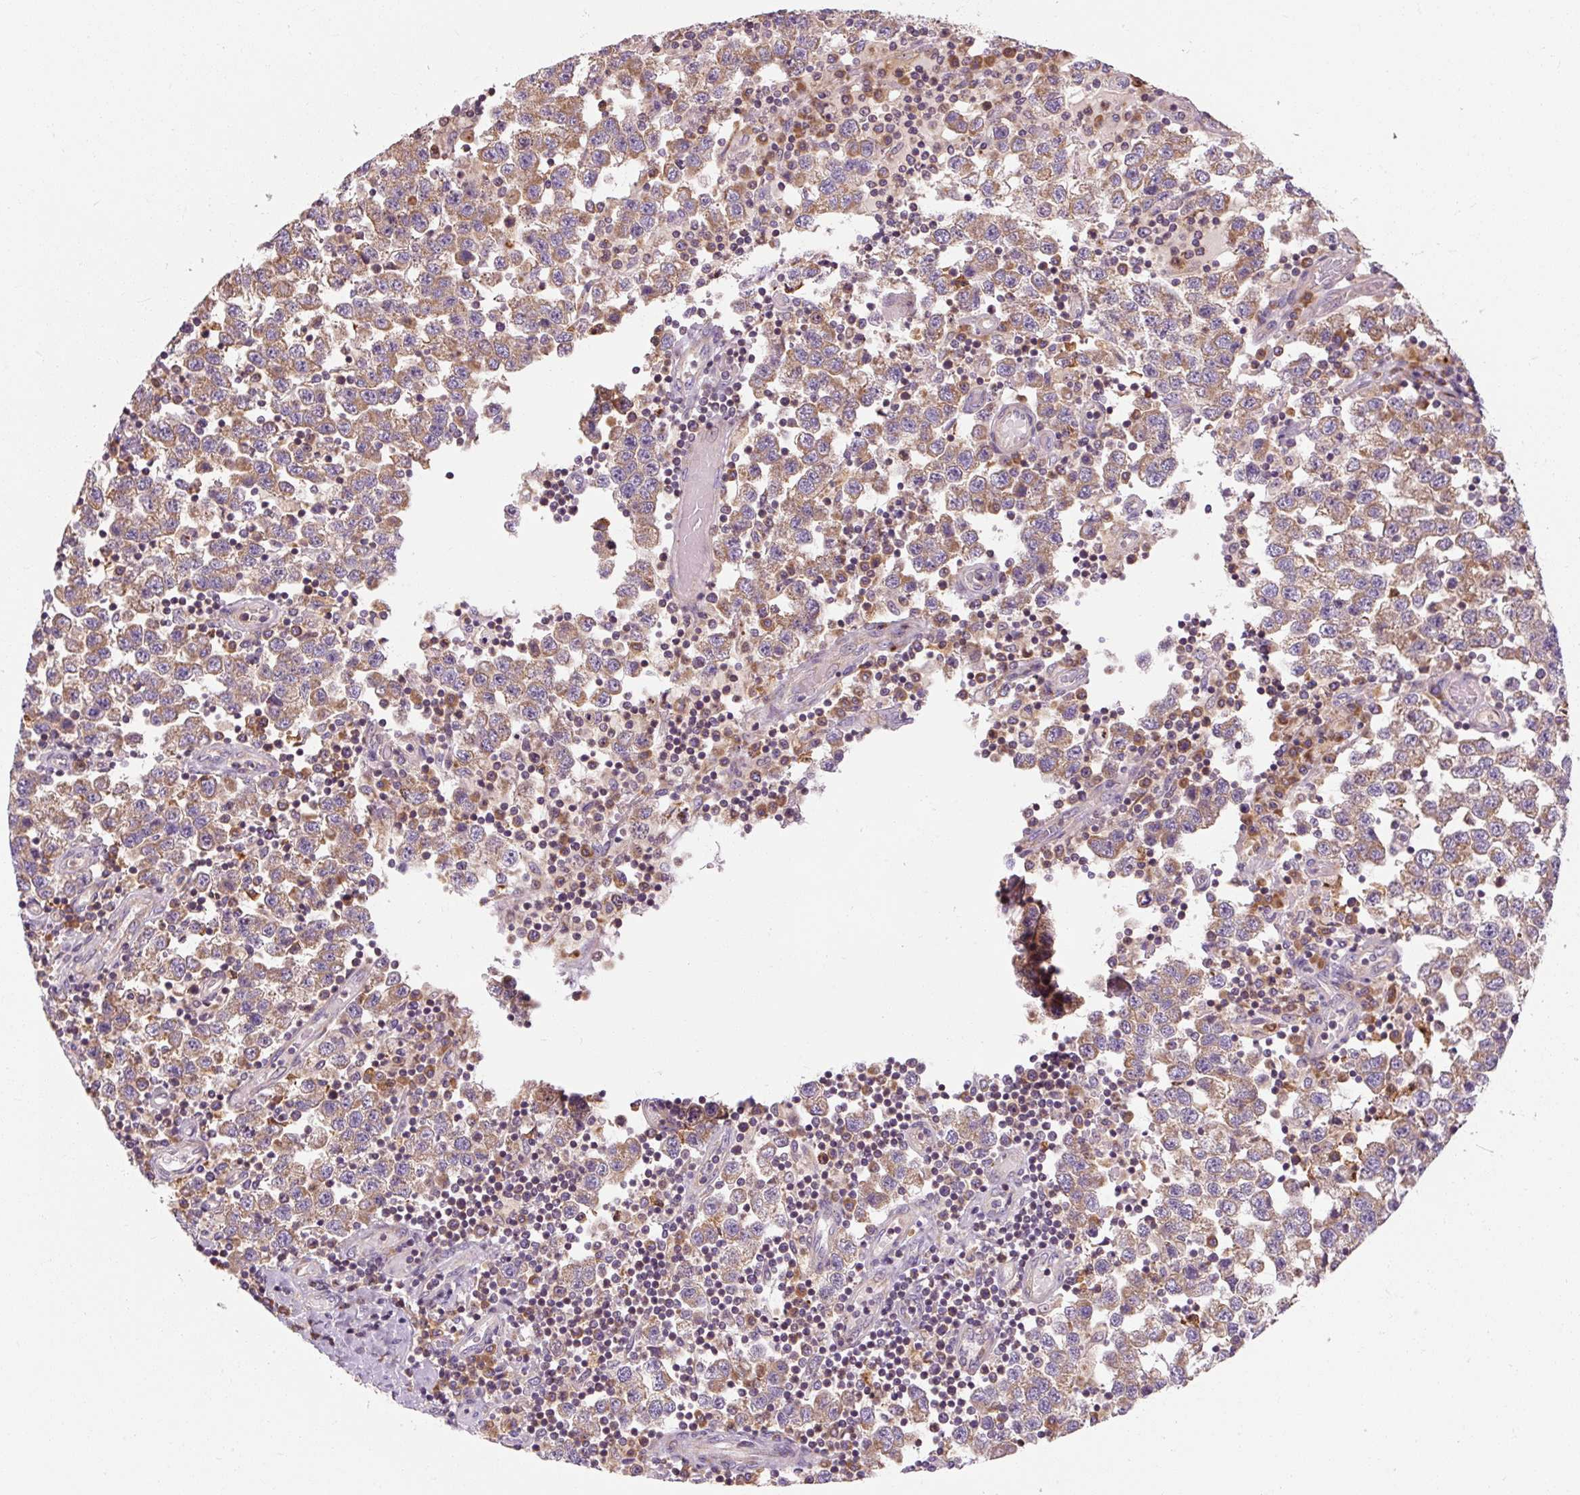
{"staining": {"intensity": "moderate", "quantity": ">75%", "location": "cytoplasmic/membranous"}, "tissue": "testis cancer", "cell_type": "Tumor cells", "image_type": "cancer", "snomed": [{"axis": "morphology", "description": "Seminoma, NOS"}, {"axis": "topography", "description": "Testis"}], "caption": "Testis seminoma was stained to show a protein in brown. There is medium levels of moderate cytoplasmic/membranous expression in approximately >75% of tumor cells.", "gene": "PRSS48", "patient": {"sex": "male", "age": 34}}